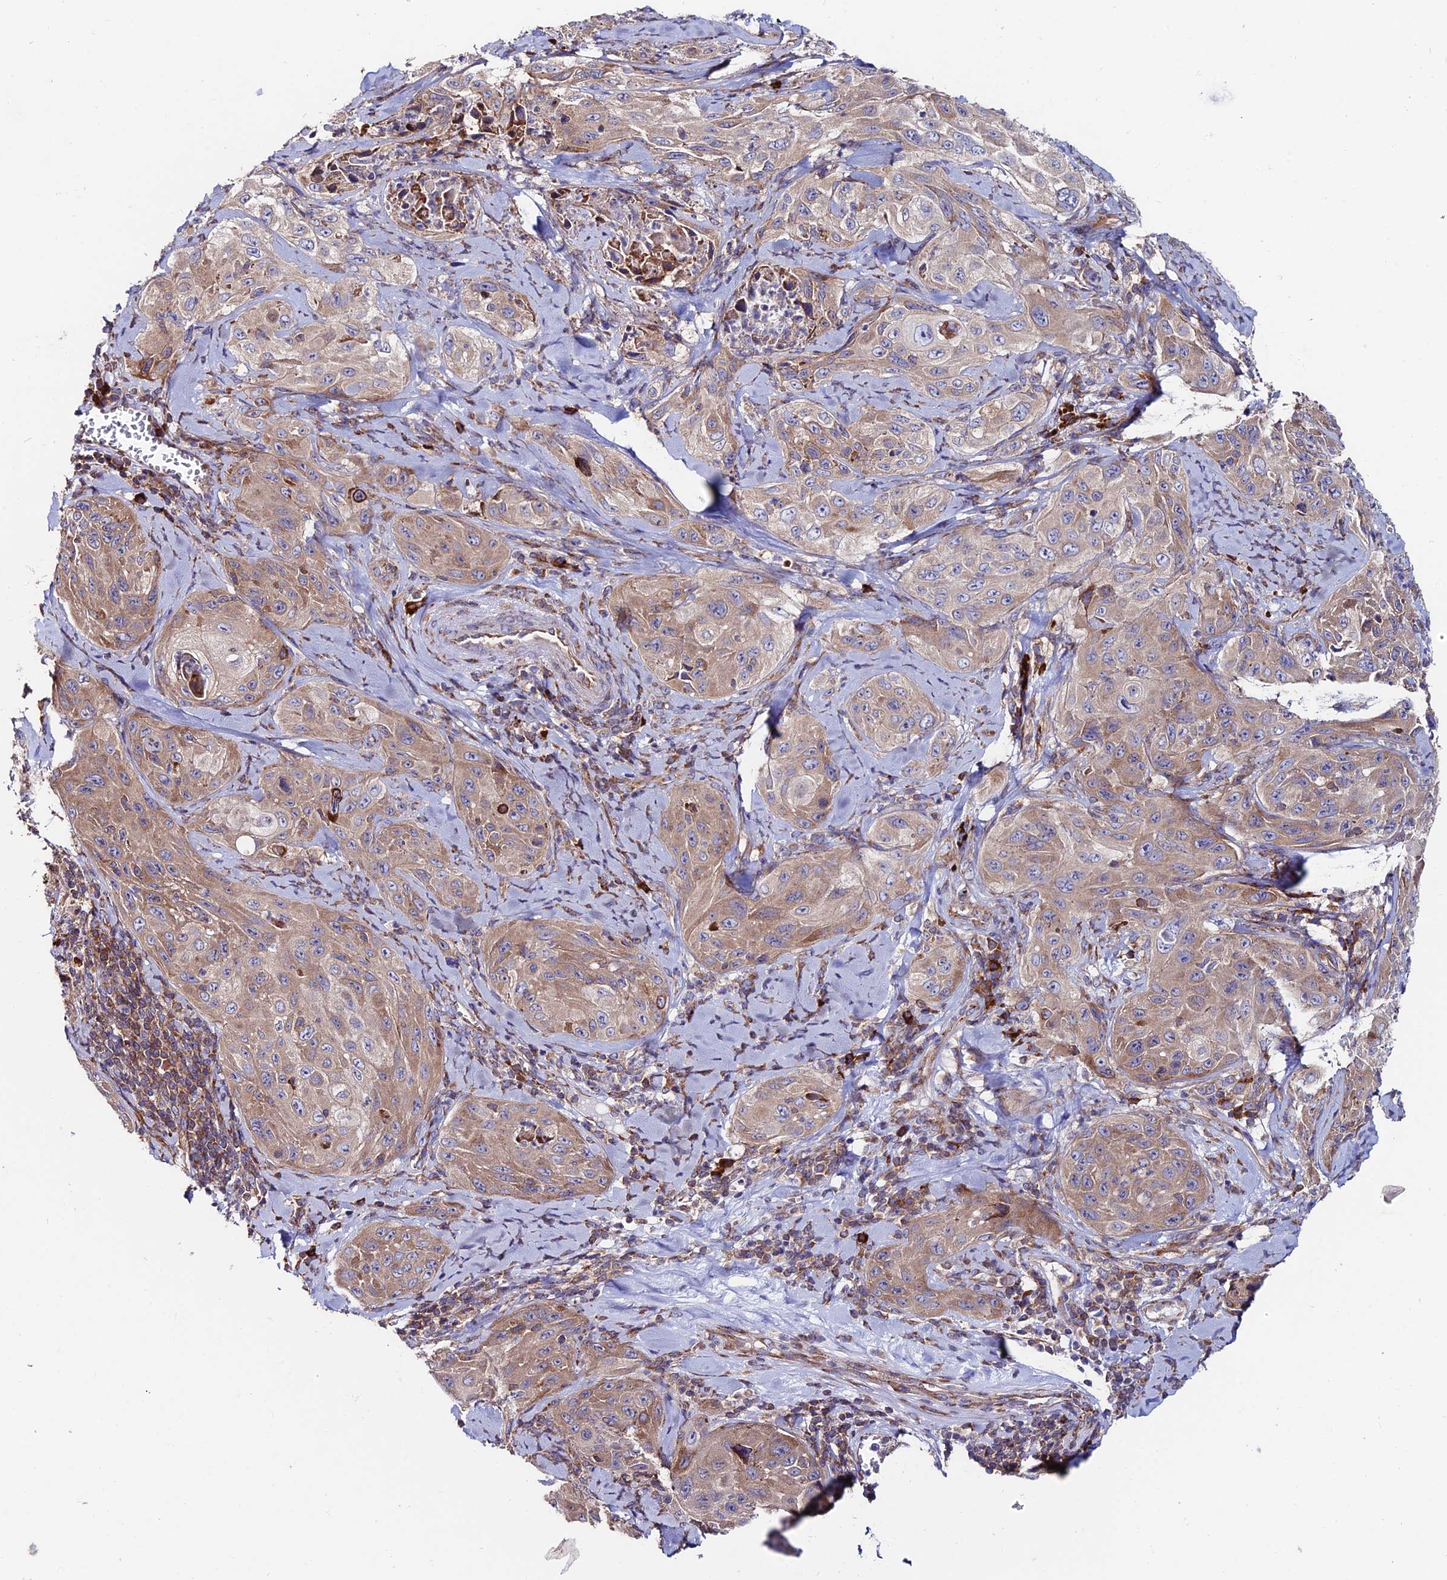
{"staining": {"intensity": "moderate", "quantity": "<25%", "location": "cytoplasmic/membranous"}, "tissue": "cervical cancer", "cell_type": "Tumor cells", "image_type": "cancer", "snomed": [{"axis": "morphology", "description": "Squamous cell carcinoma, NOS"}, {"axis": "topography", "description": "Cervix"}], "caption": "Immunohistochemistry (DAB) staining of human cervical cancer (squamous cell carcinoma) demonstrates moderate cytoplasmic/membranous protein positivity in approximately <25% of tumor cells.", "gene": "EIF3K", "patient": {"sex": "female", "age": 42}}